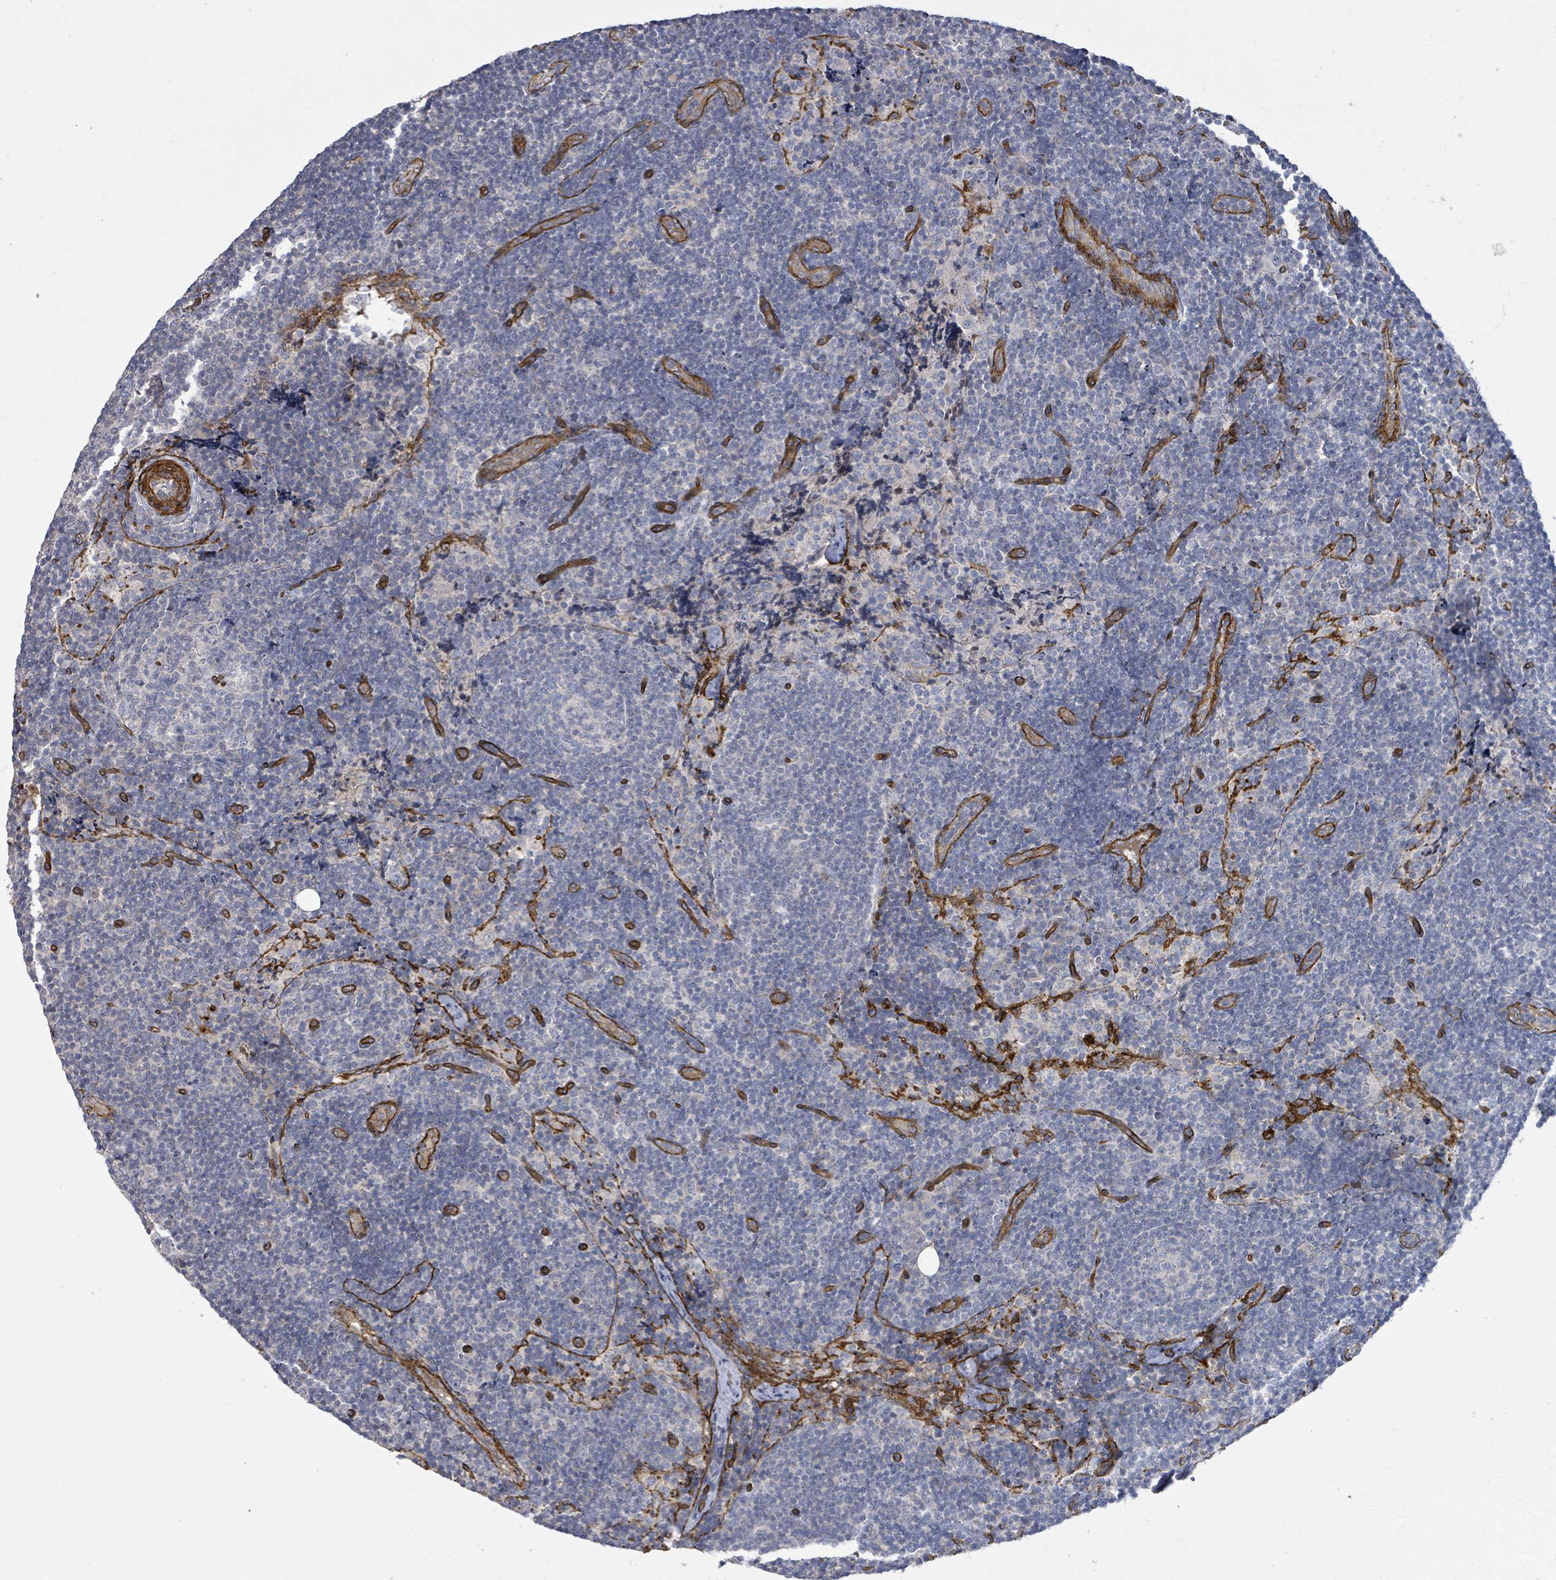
{"staining": {"intensity": "negative", "quantity": "none", "location": "none"}, "tissue": "lymph node", "cell_type": "Germinal center cells", "image_type": "normal", "snomed": [{"axis": "morphology", "description": "Normal tissue, NOS"}, {"axis": "topography", "description": "Lymph node"}], "caption": "Immunohistochemistry (IHC) of normal lymph node exhibits no expression in germinal center cells. (DAB (3,3'-diaminobenzidine) immunohistochemistry (IHC), high magnification).", "gene": "KANK3", "patient": {"sex": "female", "age": 31}}